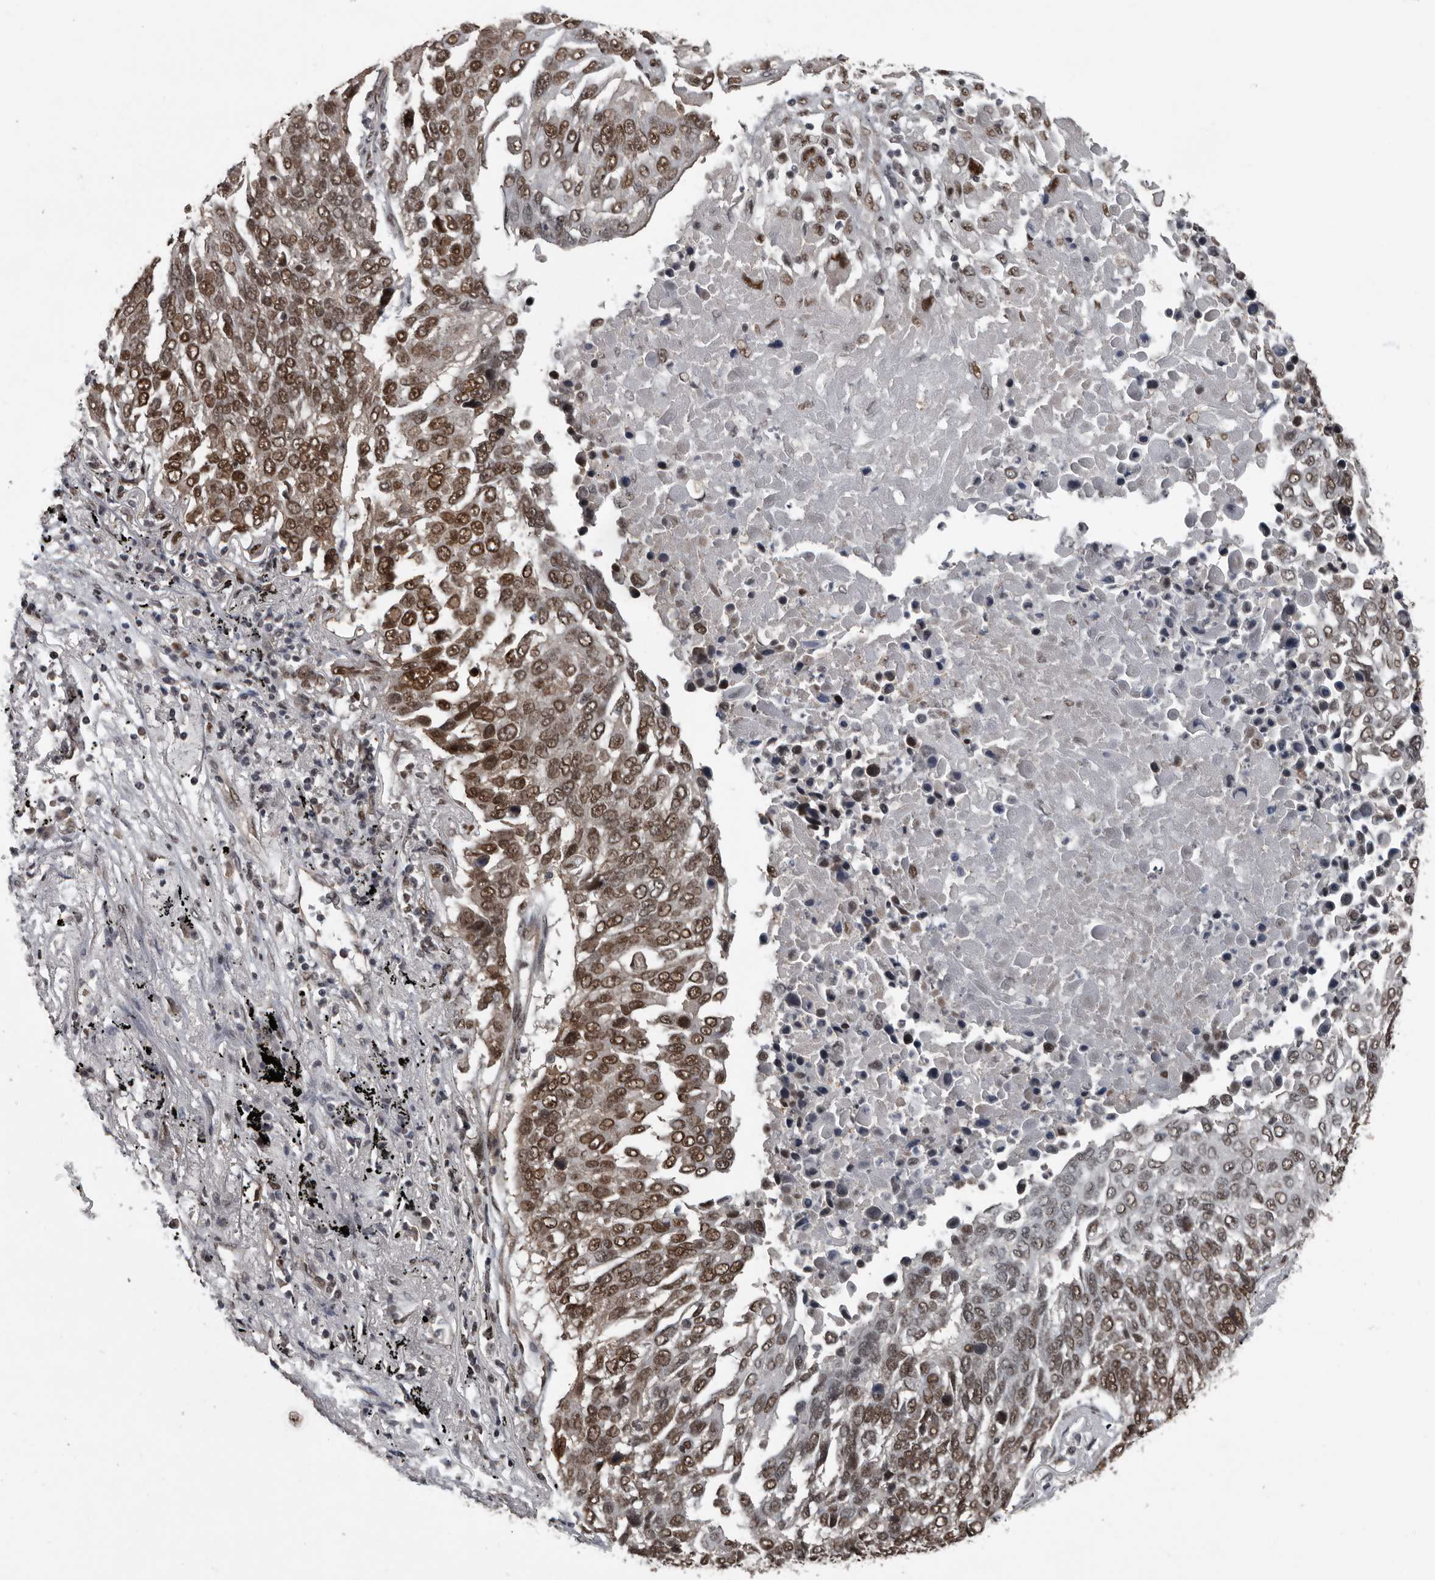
{"staining": {"intensity": "strong", "quantity": ">75%", "location": "nuclear"}, "tissue": "lung cancer", "cell_type": "Tumor cells", "image_type": "cancer", "snomed": [{"axis": "morphology", "description": "Squamous cell carcinoma, NOS"}, {"axis": "topography", "description": "Lung"}], "caption": "Protein staining of lung cancer (squamous cell carcinoma) tissue reveals strong nuclear expression in about >75% of tumor cells.", "gene": "CHD1L", "patient": {"sex": "male", "age": 66}}